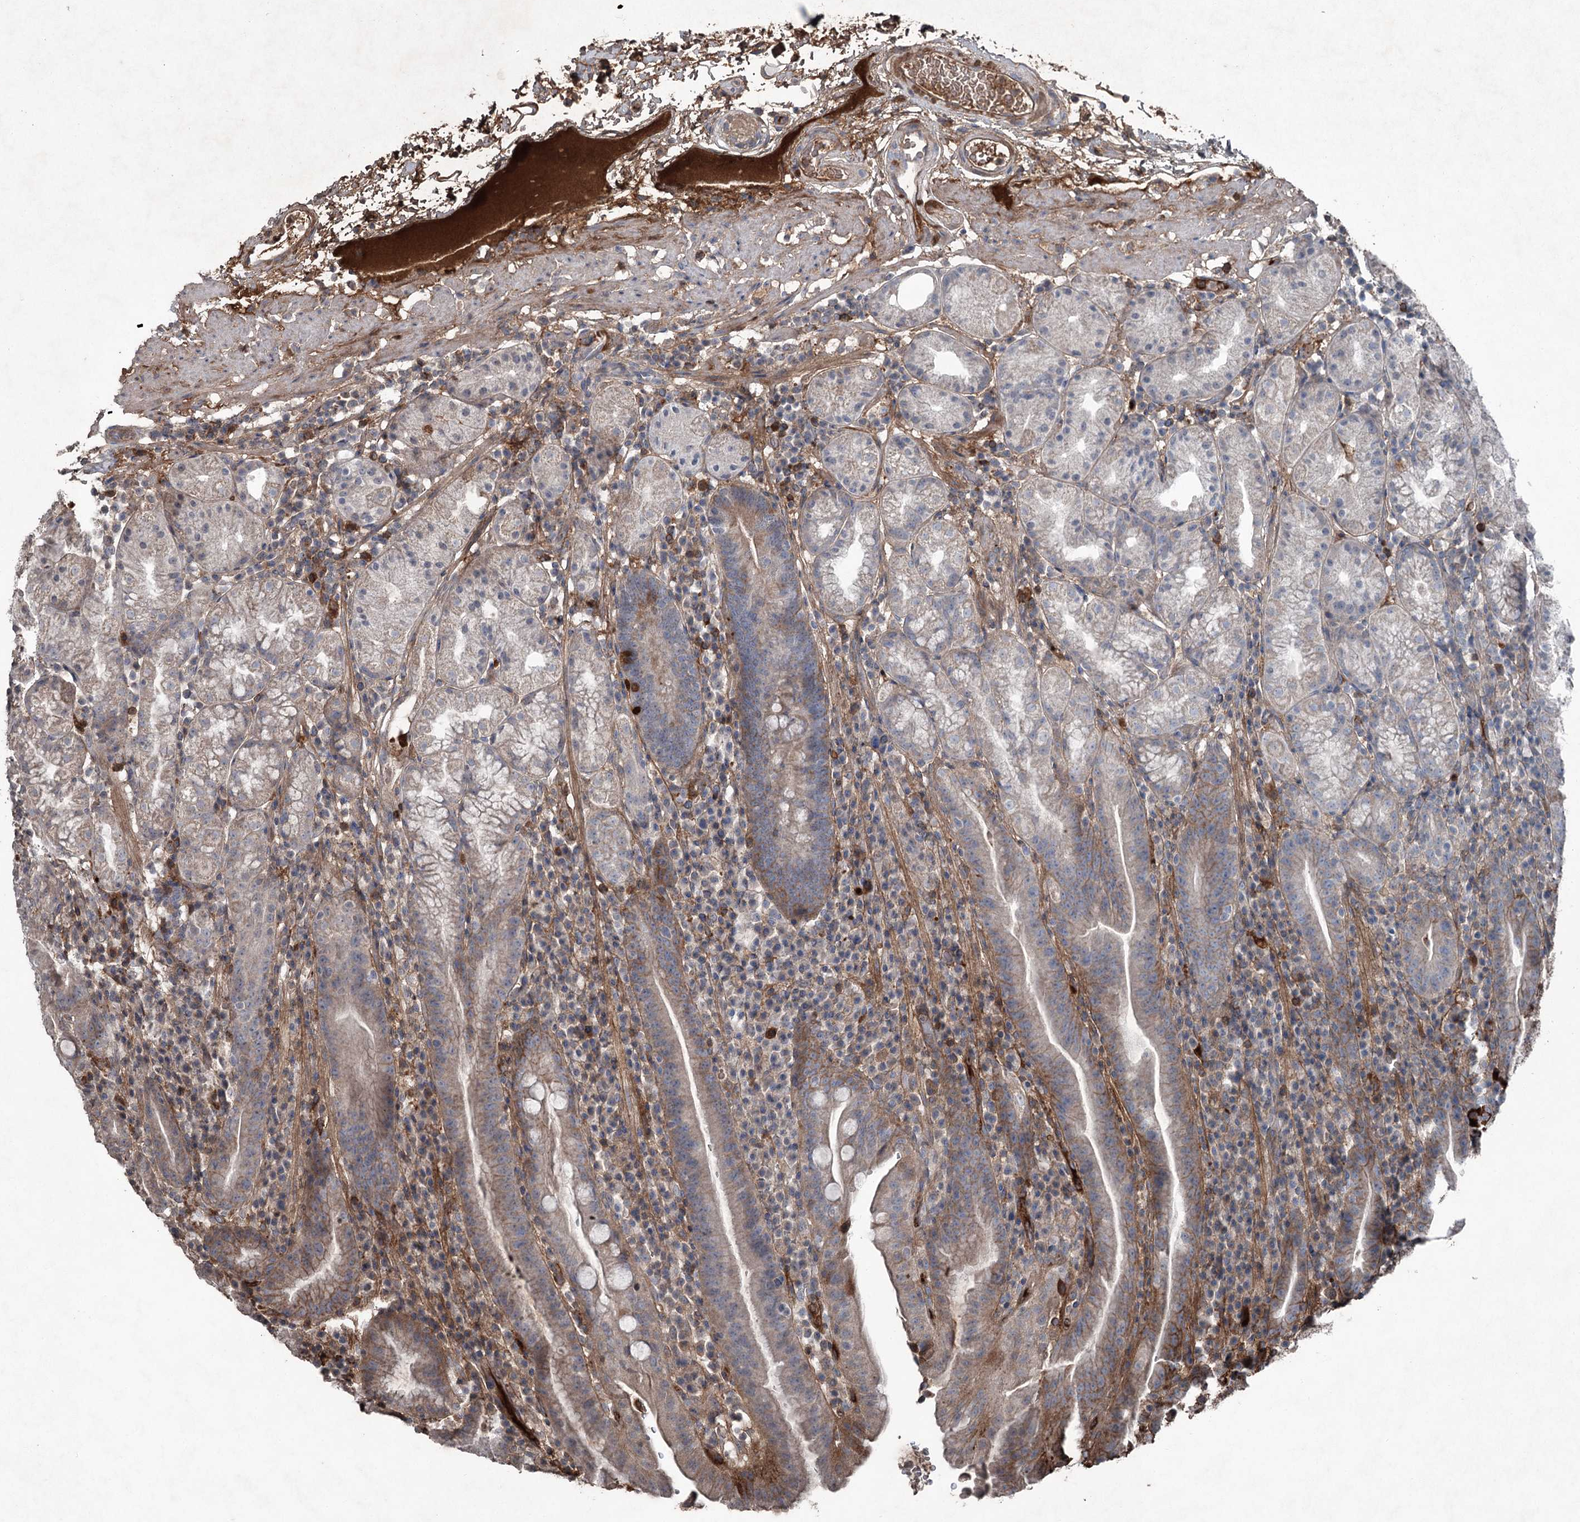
{"staining": {"intensity": "moderate", "quantity": "<25%", "location": "cytoplasmic/membranous"}, "tissue": "stomach", "cell_type": "Glandular cells", "image_type": "normal", "snomed": [{"axis": "morphology", "description": "Normal tissue, NOS"}, {"axis": "morphology", "description": "Inflammation, NOS"}, {"axis": "topography", "description": "Stomach"}], "caption": "This micrograph displays unremarkable stomach stained with immunohistochemistry (IHC) to label a protein in brown. The cytoplasmic/membranous of glandular cells show moderate positivity for the protein. Nuclei are counter-stained blue.", "gene": "PGLYRP2", "patient": {"sex": "male", "age": 79}}